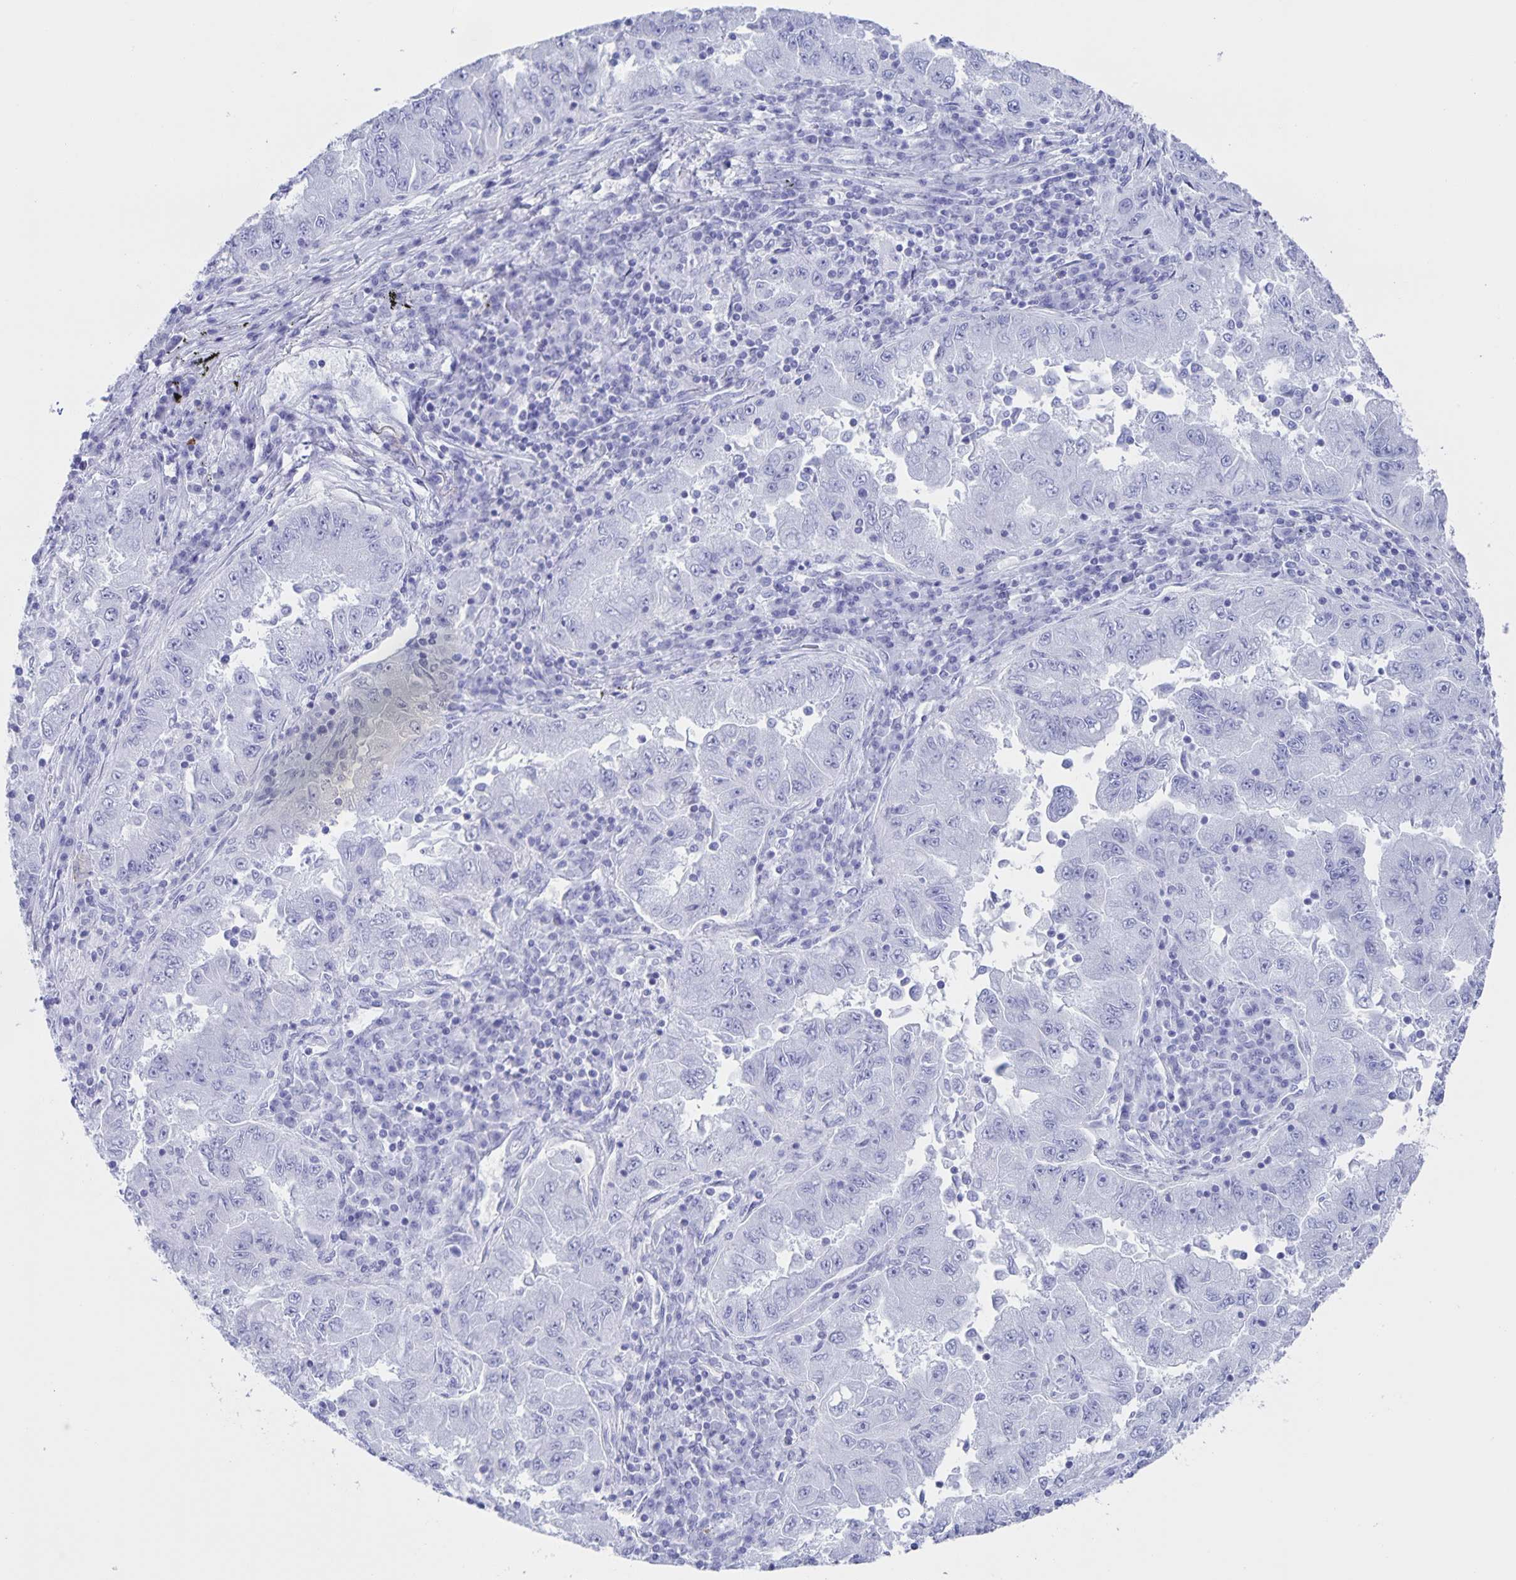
{"staining": {"intensity": "negative", "quantity": "none", "location": "none"}, "tissue": "lung cancer", "cell_type": "Tumor cells", "image_type": "cancer", "snomed": [{"axis": "morphology", "description": "Adenocarcinoma, NOS"}, {"axis": "morphology", "description": "Adenocarcinoma primary or metastatic"}, {"axis": "topography", "description": "Lung"}], "caption": "A high-resolution histopathology image shows immunohistochemistry (IHC) staining of adenocarcinoma primary or metastatic (lung), which reveals no significant staining in tumor cells.", "gene": "AQP4", "patient": {"sex": "male", "age": 74}}